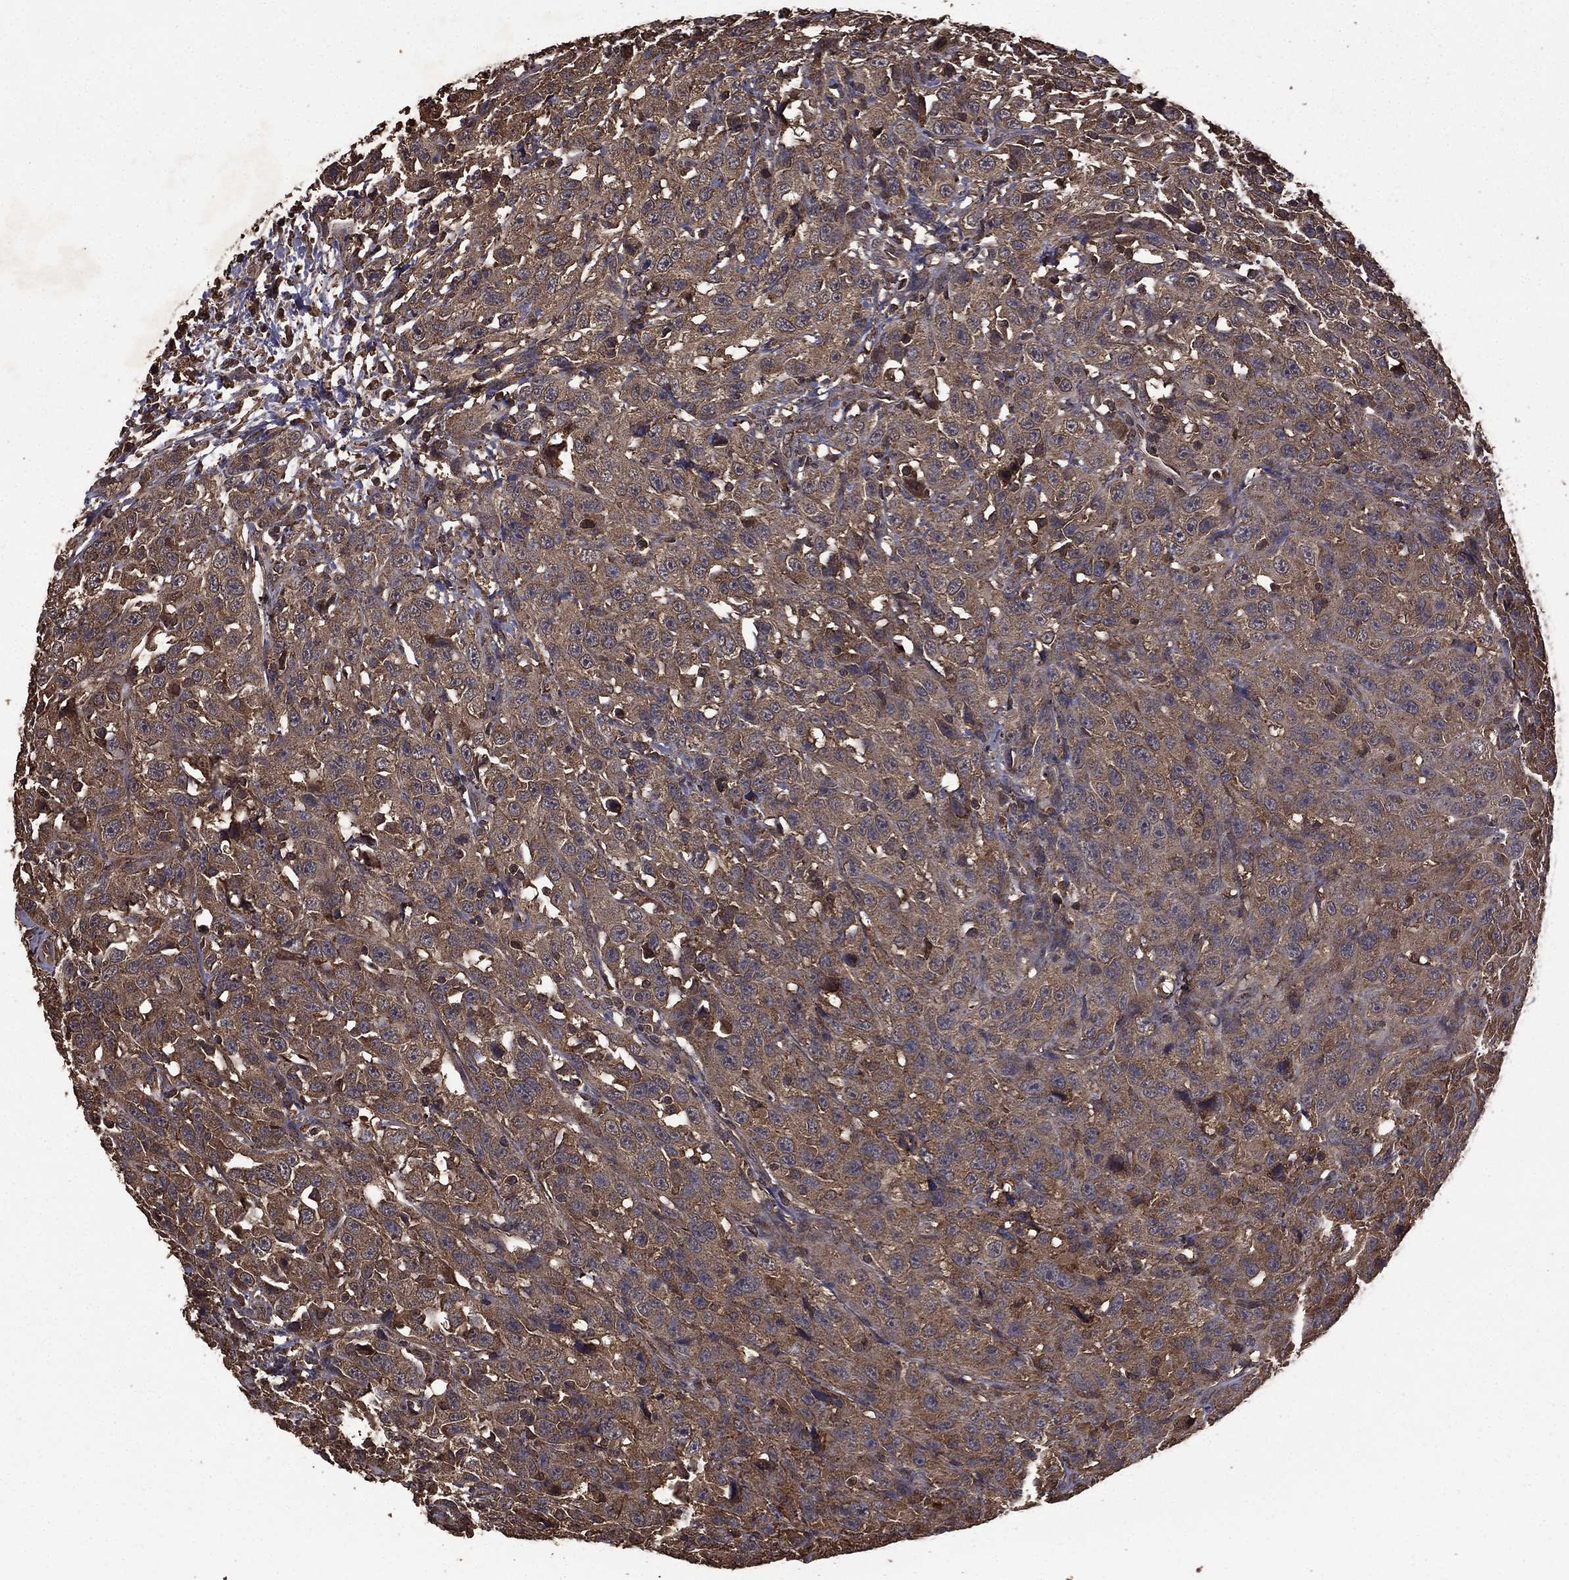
{"staining": {"intensity": "weak", "quantity": "25%-75%", "location": "cytoplasmic/membranous"}, "tissue": "urothelial cancer", "cell_type": "Tumor cells", "image_type": "cancer", "snomed": [{"axis": "morphology", "description": "Urothelial carcinoma, NOS"}, {"axis": "morphology", "description": "Urothelial carcinoma, High grade"}, {"axis": "topography", "description": "Urinary bladder"}], "caption": "Immunohistochemistry (IHC) histopathology image of high-grade urothelial carcinoma stained for a protein (brown), which displays low levels of weak cytoplasmic/membranous positivity in approximately 25%-75% of tumor cells.", "gene": "BIRC6", "patient": {"sex": "female", "age": 73}}